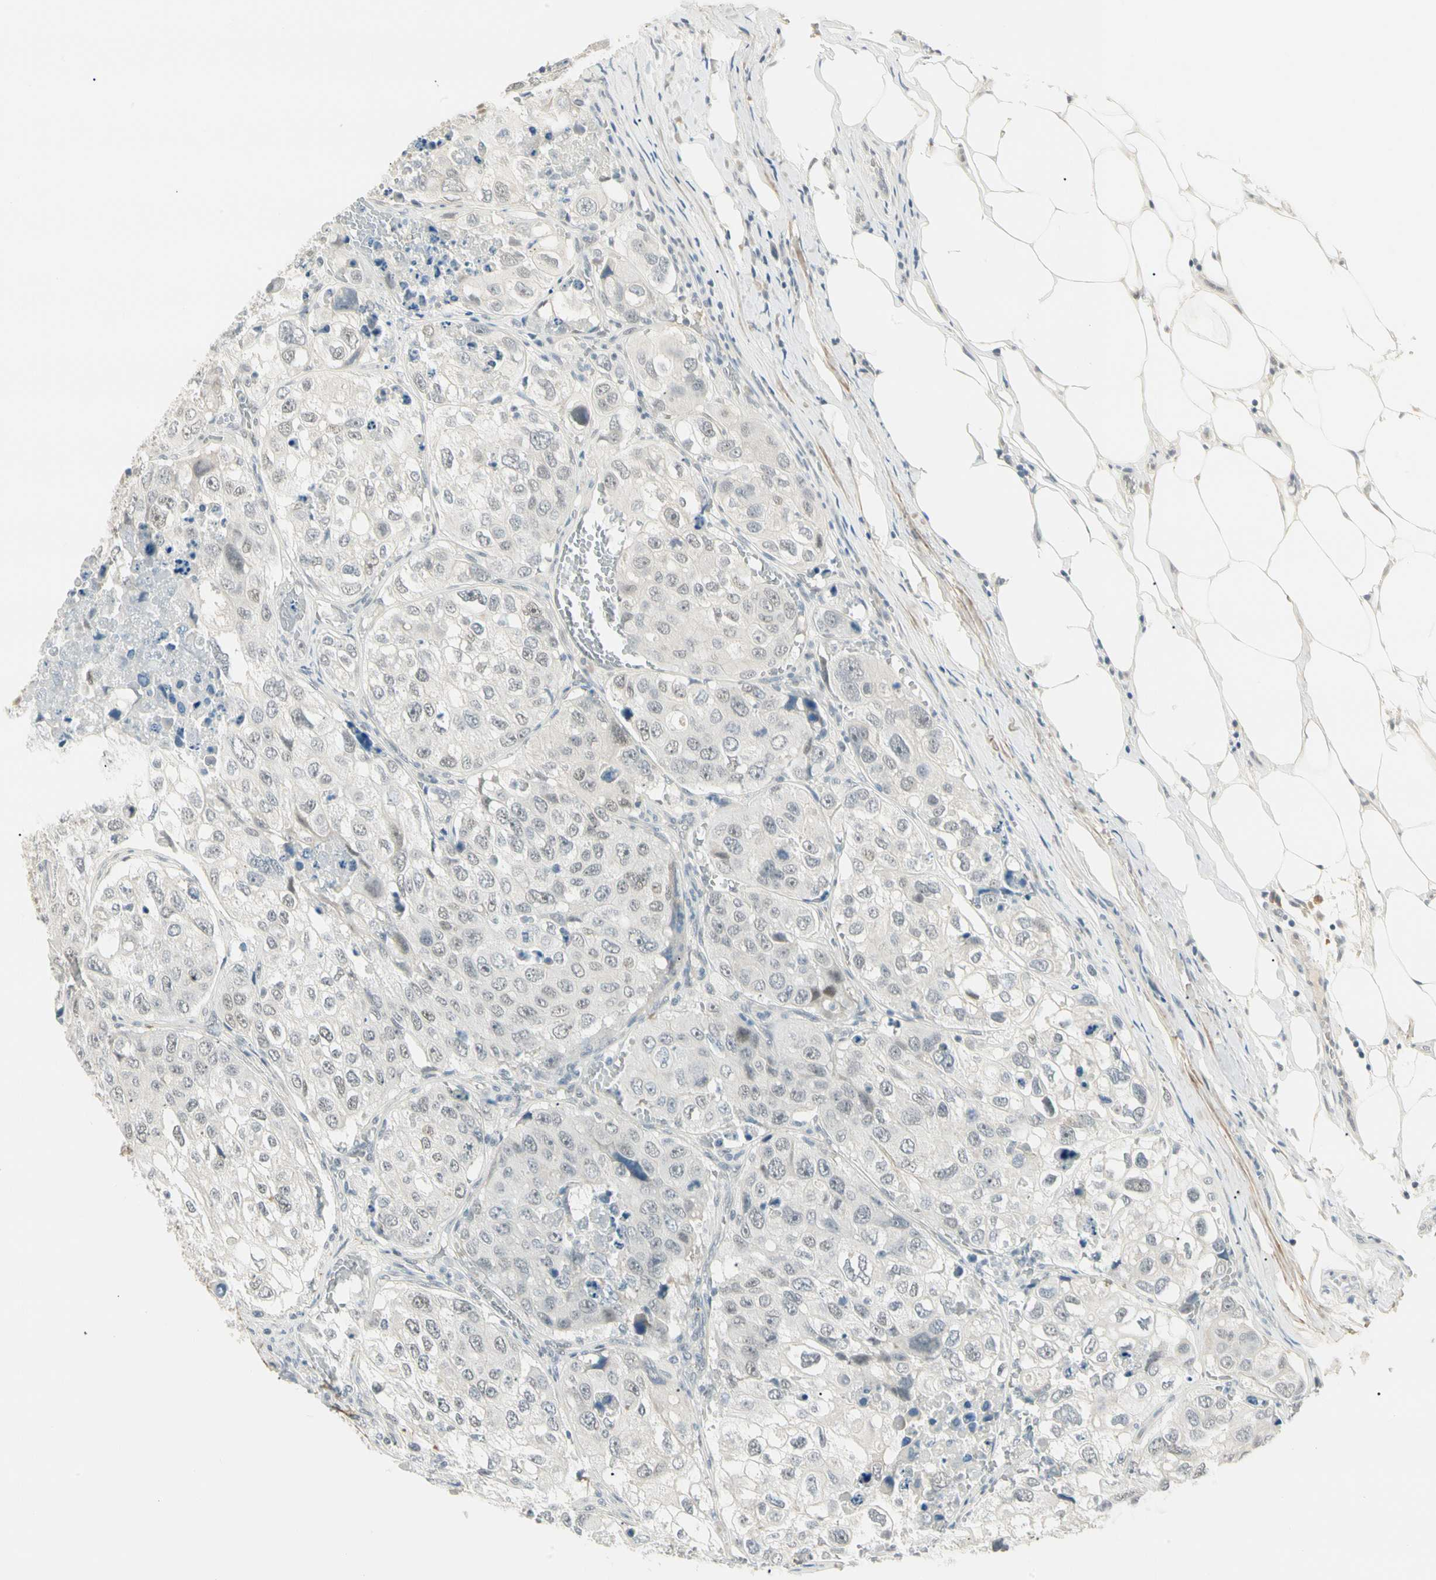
{"staining": {"intensity": "weak", "quantity": "<25%", "location": "nuclear"}, "tissue": "urothelial cancer", "cell_type": "Tumor cells", "image_type": "cancer", "snomed": [{"axis": "morphology", "description": "Urothelial carcinoma, High grade"}, {"axis": "topography", "description": "Lymph node"}, {"axis": "topography", "description": "Urinary bladder"}], "caption": "This is a image of immunohistochemistry staining of urothelial cancer, which shows no expression in tumor cells.", "gene": "ASPN", "patient": {"sex": "male", "age": 51}}